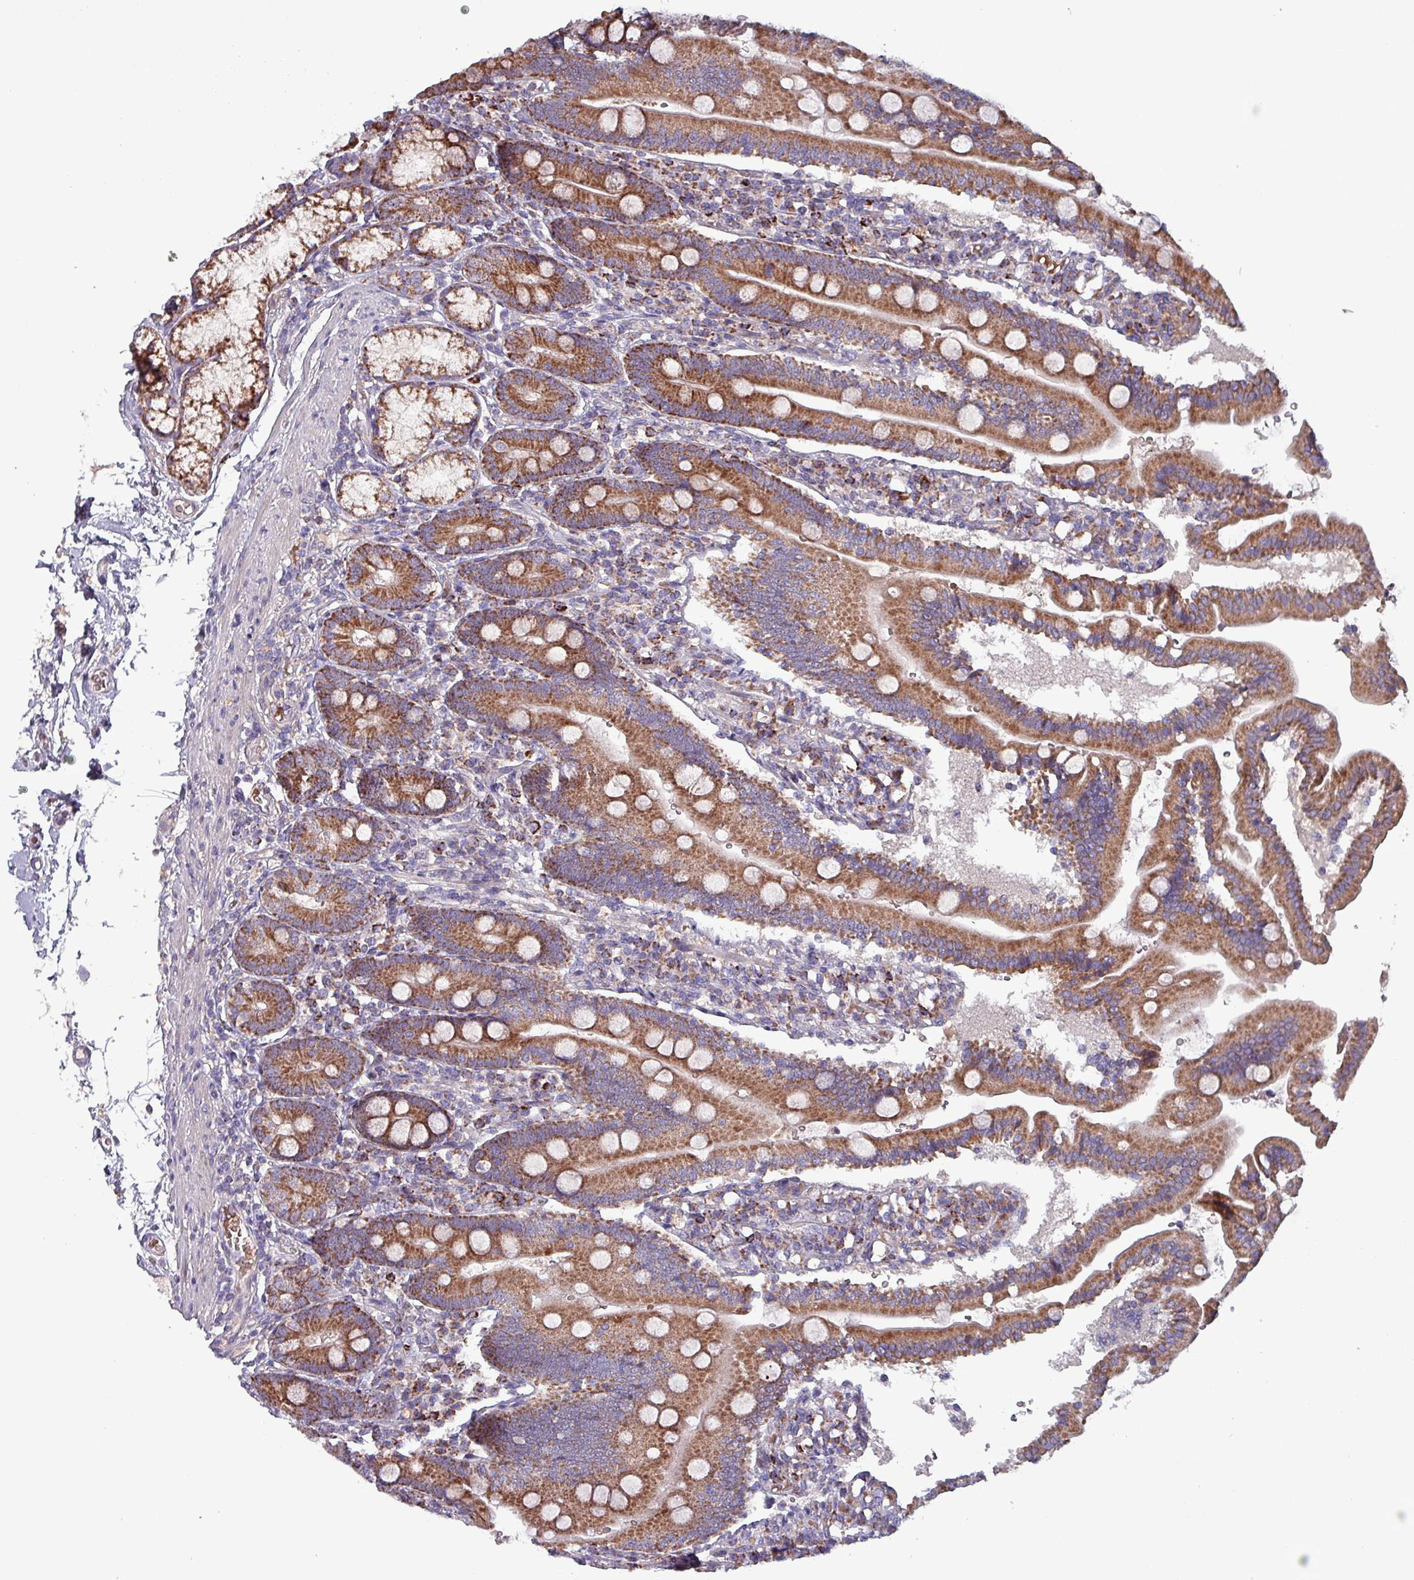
{"staining": {"intensity": "strong", "quantity": ">75%", "location": "cytoplasmic/membranous"}, "tissue": "duodenum", "cell_type": "Glandular cells", "image_type": "normal", "snomed": [{"axis": "morphology", "description": "Normal tissue, NOS"}, {"axis": "topography", "description": "Duodenum"}], "caption": "An image showing strong cytoplasmic/membranous positivity in approximately >75% of glandular cells in benign duodenum, as visualized by brown immunohistochemical staining.", "gene": "ZNF322", "patient": {"sex": "female", "age": 67}}